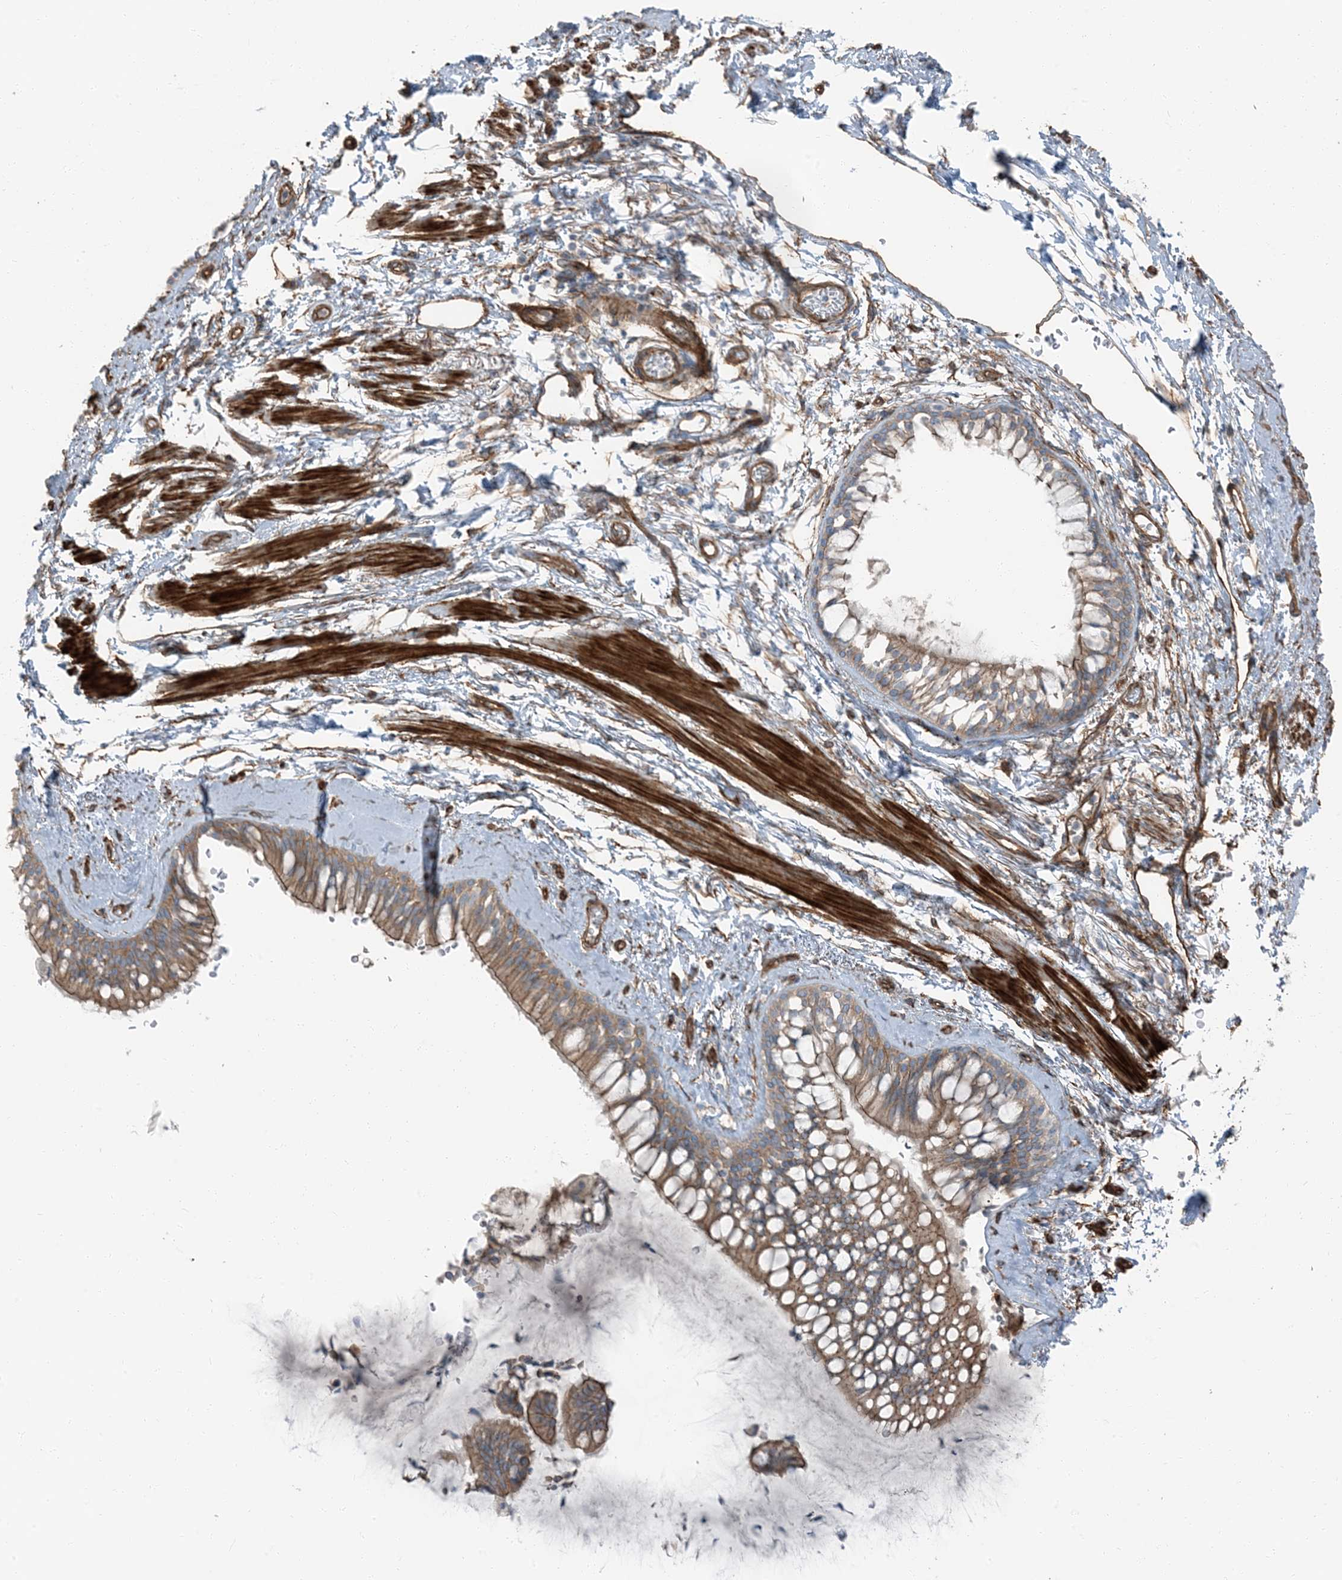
{"staining": {"intensity": "moderate", "quantity": ">75%", "location": "cytoplasmic/membranous"}, "tissue": "bronchus", "cell_type": "Respiratory epithelial cells", "image_type": "normal", "snomed": [{"axis": "morphology", "description": "Normal tissue, NOS"}, {"axis": "morphology", "description": "Inflammation, NOS"}, {"axis": "topography", "description": "Cartilage tissue"}, {"axis": "topography", "description": "Bronchus"}, {"axis": "topography", "description": "Lung"}], "caption": "A histopathology image of human bronchus stained for a protein exhibits moderate cytoplasmic/membranous brown staining in respiratory epithelial cells. (DAB (3,3'-diaminobenzidine) IHC, brown staining for protein, blue staining for nuclei).", "gene": "ZFP90", "patient": {"sex": "female", "age": 64}}